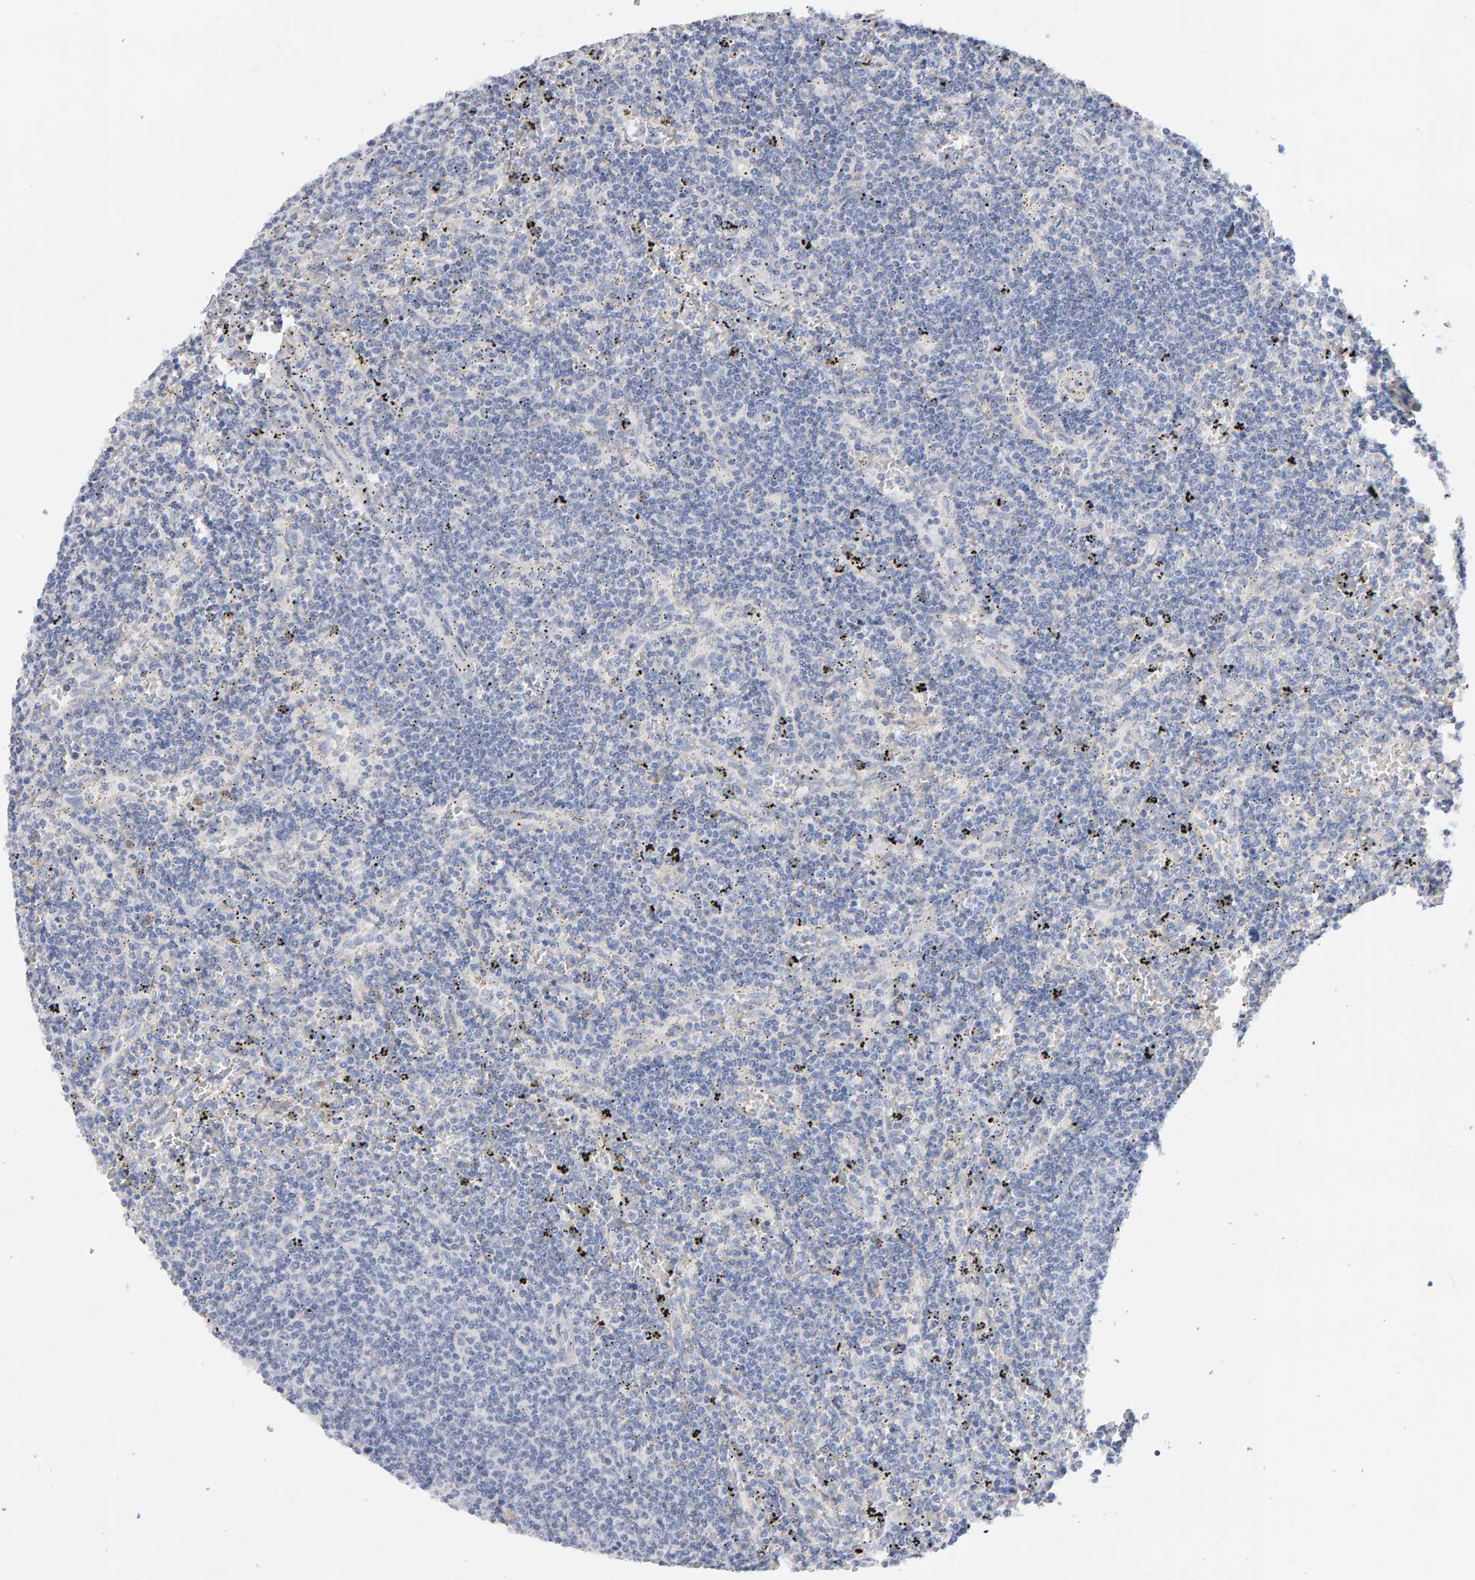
{"staining": {"intensity": "negative", "quantity": "none", "location": "none"}, "tissue": "lymphoma", "cell_type": "Tumor cells", "image_type": "cancer", "snomed": [{"axis": "morphology", "description": "Malignant lymphoma, non-Hodgkin's type, Low grade"}, {"axis": "topography", "description": "Spleen"}], "caption": "Image shows no protein expression in tumor cells of low-grade malignant lymphoma, non-Hodgkin's type tissue.", "gene": "METRNL", "patient": {"sex": "female", "age": 50}}